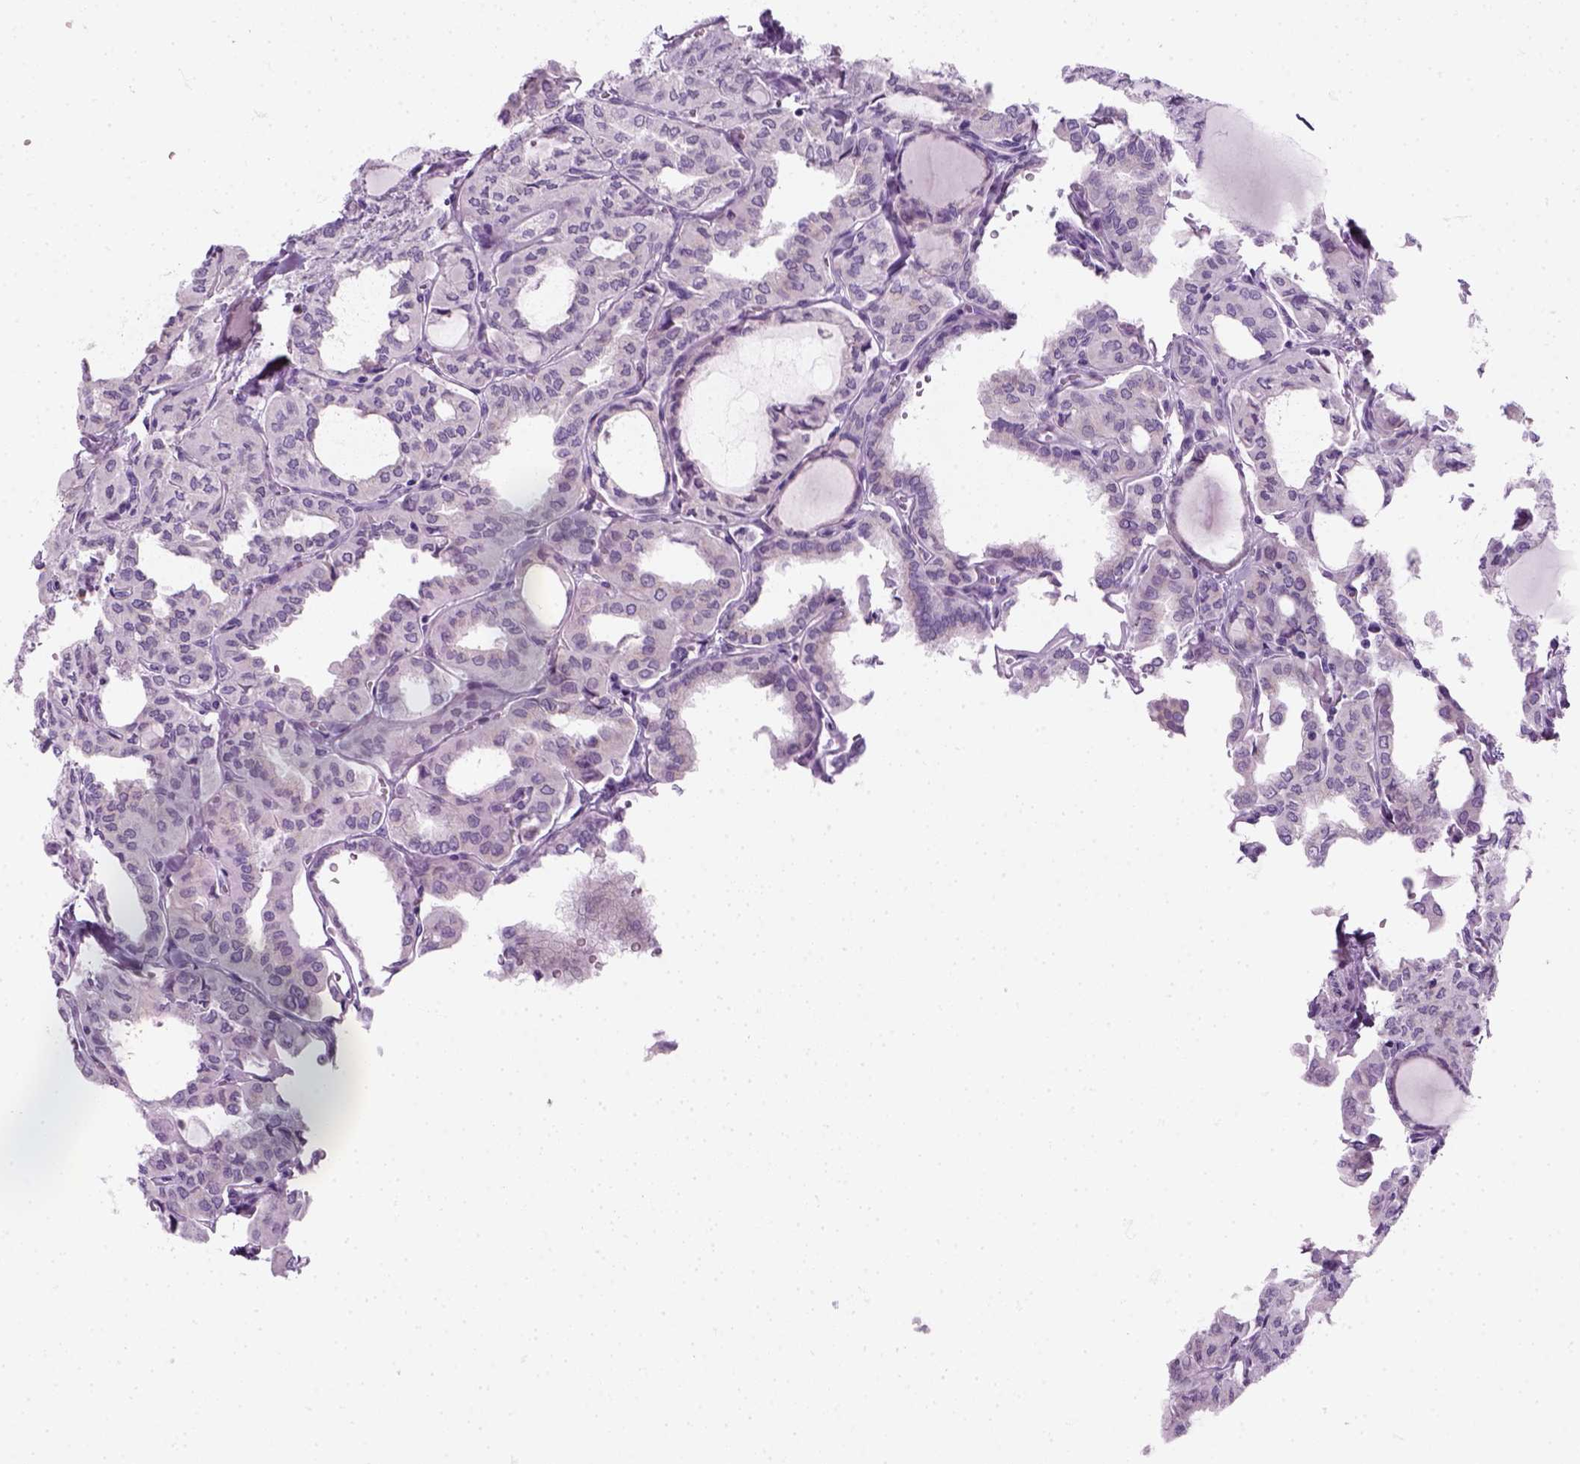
{"staining": {"intensity": "negative", "quantity": "none", "location": "none"}, "tissue": "thyroid cancer", "cell_type": "Tumor cells", "image_type": "cancer", "snomed": [{"axis": "morphology", "description": "Papillary adenocarcinoma, NOS"}, {"axis": "topography", "description": "Thyroid gland"}], "caption": "The image exhibits no staining of tumor cells in thyroid papillary adenocarcinoma.", "gene": "IL4", "patient": {"sex": "male", "age": 20}}